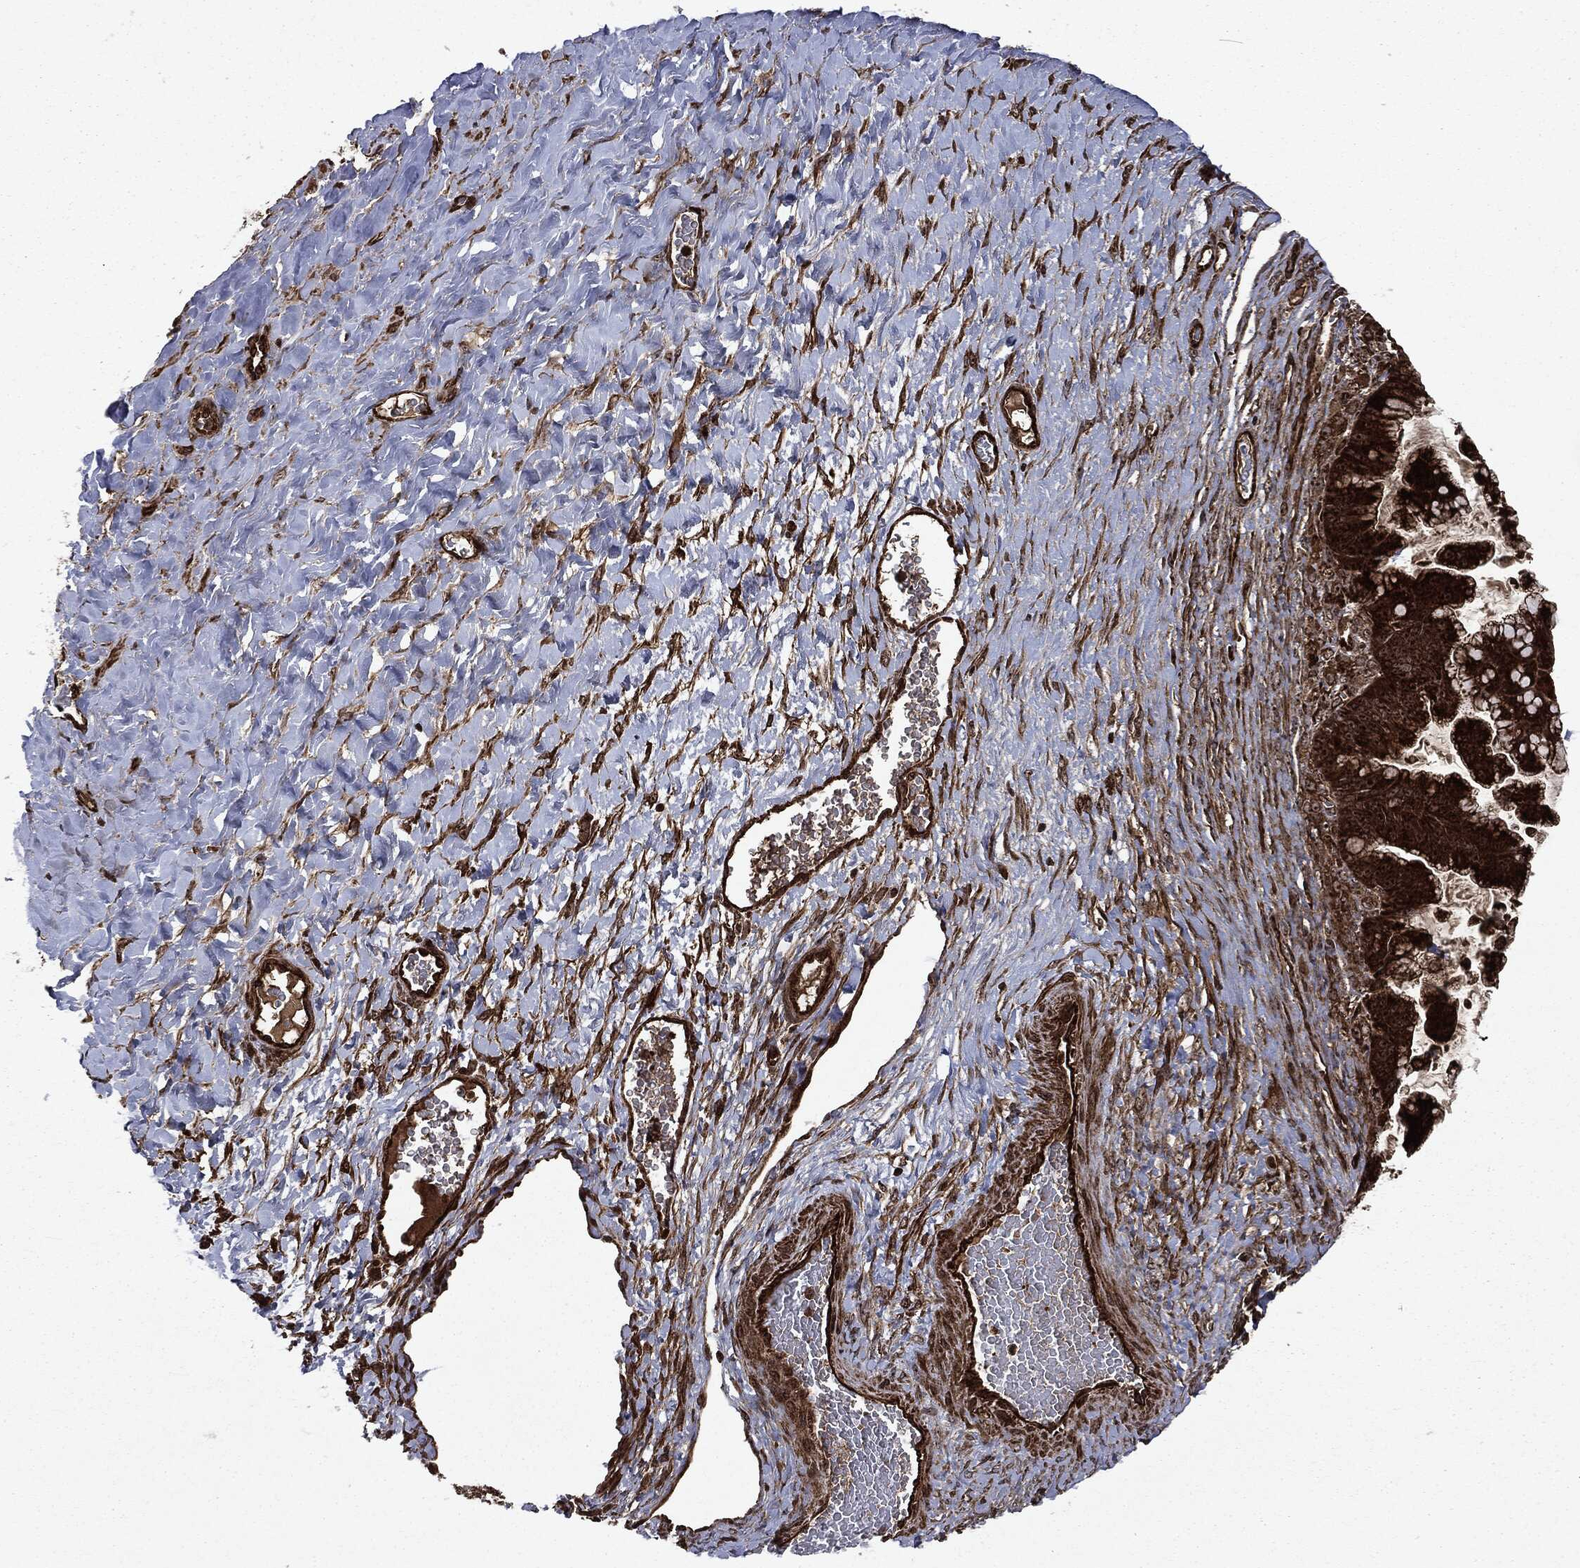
{"staining": {"intensity": "strong", "quantity": ">75%", "location": "cytoplasmic/membranous"}, "tissue": "ovarian cancer", "cell_type": "Tumor cells", "image_type": "cancer", "snomed": [{"axis": "morphology", "description": "Cystadenocarcinoma, mucinous, NOS"}, {"axis": "topography", "description": "Ovary"}], "caption": "A histopathology image showing strong cytoplasmic/membranous positivity in about >75% of tumor cells in ovarian cancer (mucinous cystadenocarcinoma), as visualized by brown immunohistochemical staining.", "gene": "CARD6", "patient": {"sex": "female", "age": 67}}